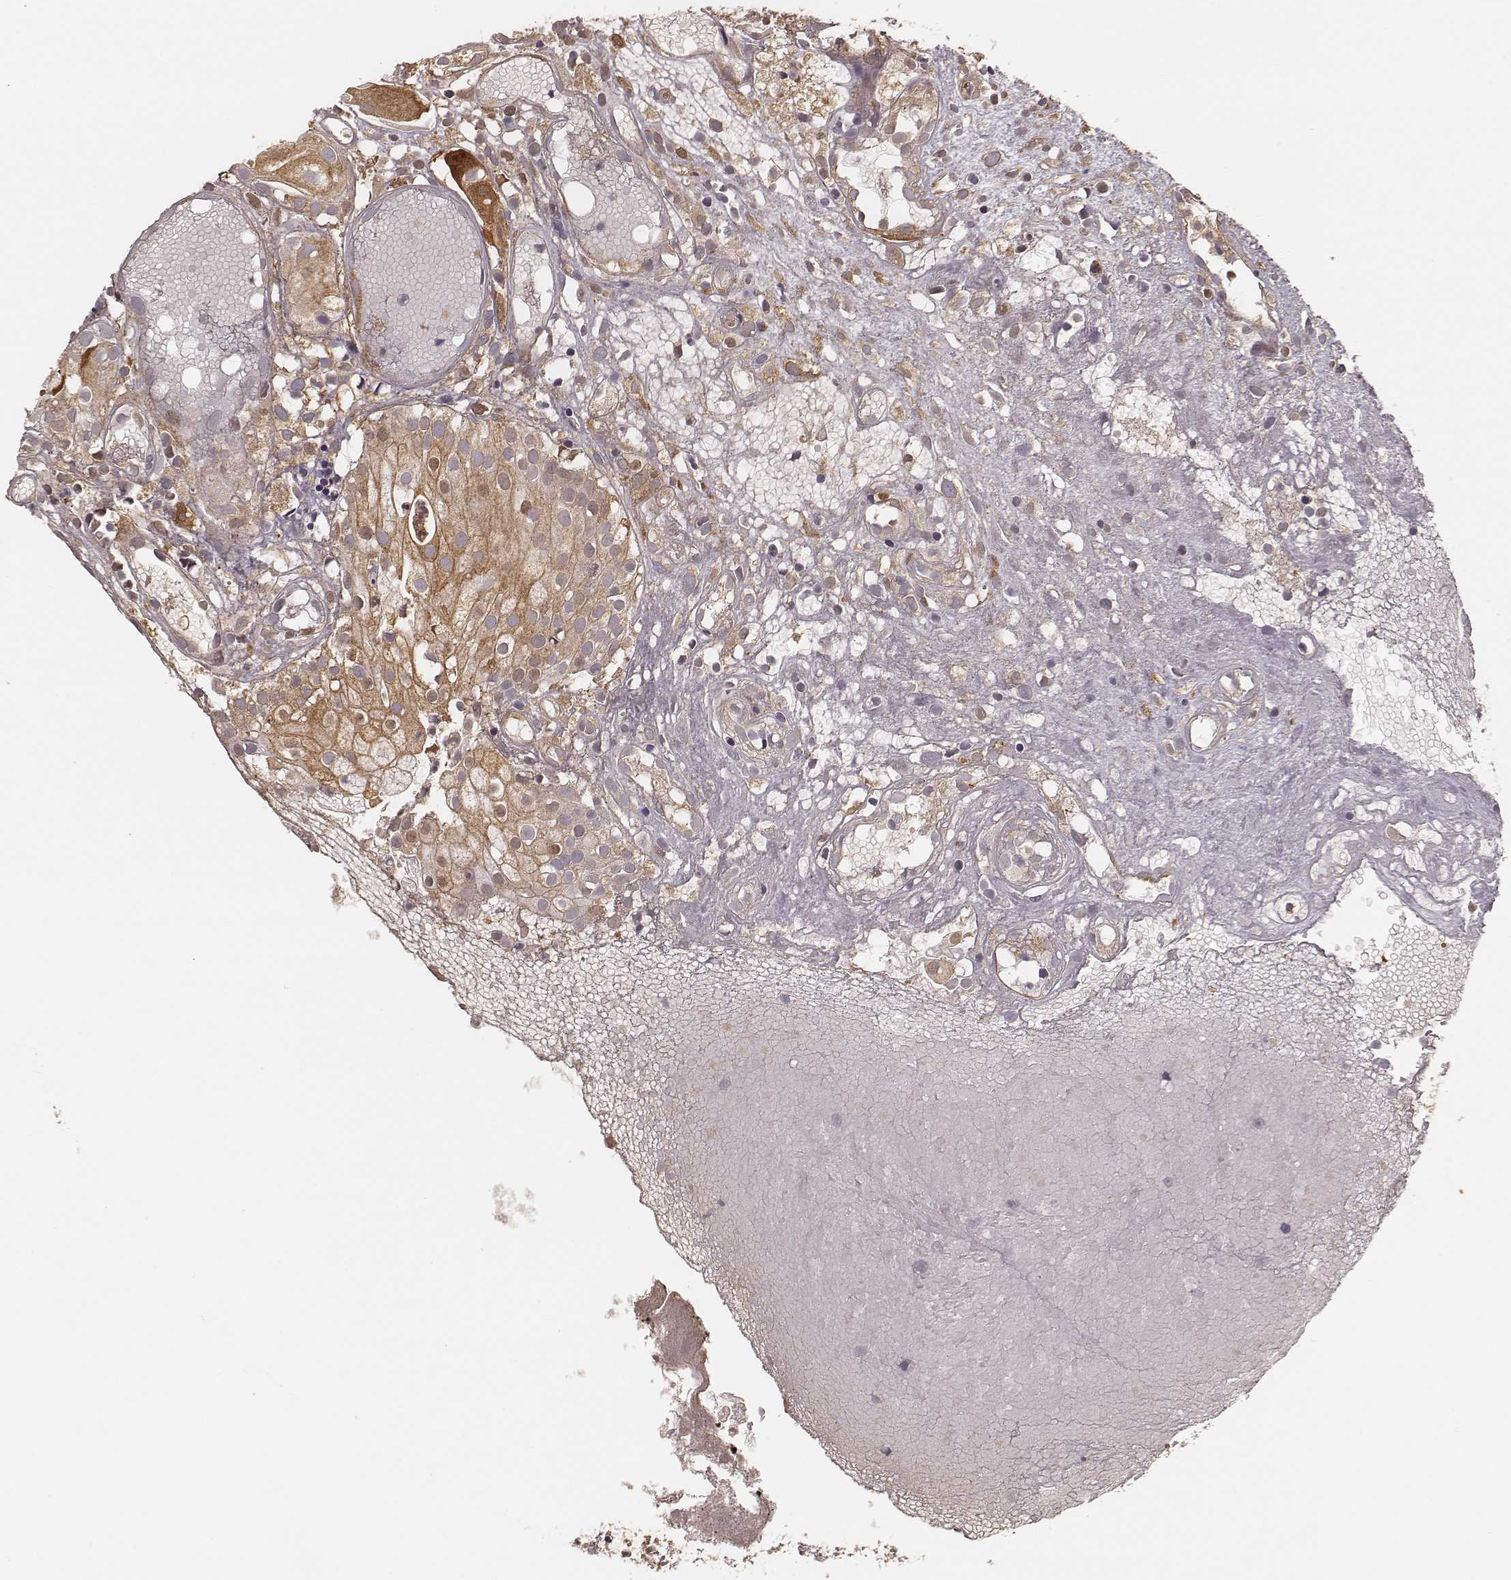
{"staining": {"intensity": "moderate", "quantity": ">75%", "location": "cytoplasmic/membranous"}, "tissue": "prostate cancer", "cell_type": "Tumor cells", "image_type": "cancer", "snomed": [{"axis": "morphology", "description": "Adenocarcinoma, High grade"}, {"axis": "topography", "description": "Prostate"}], "caption": "IHC of human prostate cancer (adenocarcinoma (high-grade)) exhibits medium levels of moderate cytoplasmic/membranous staining in approximately >75% of tumor cells. (DAB IHC, brown staining for protein, blue staining for nuclei).", "gene": "CARS1", "patient": {"sex": "male", "age": 79}}